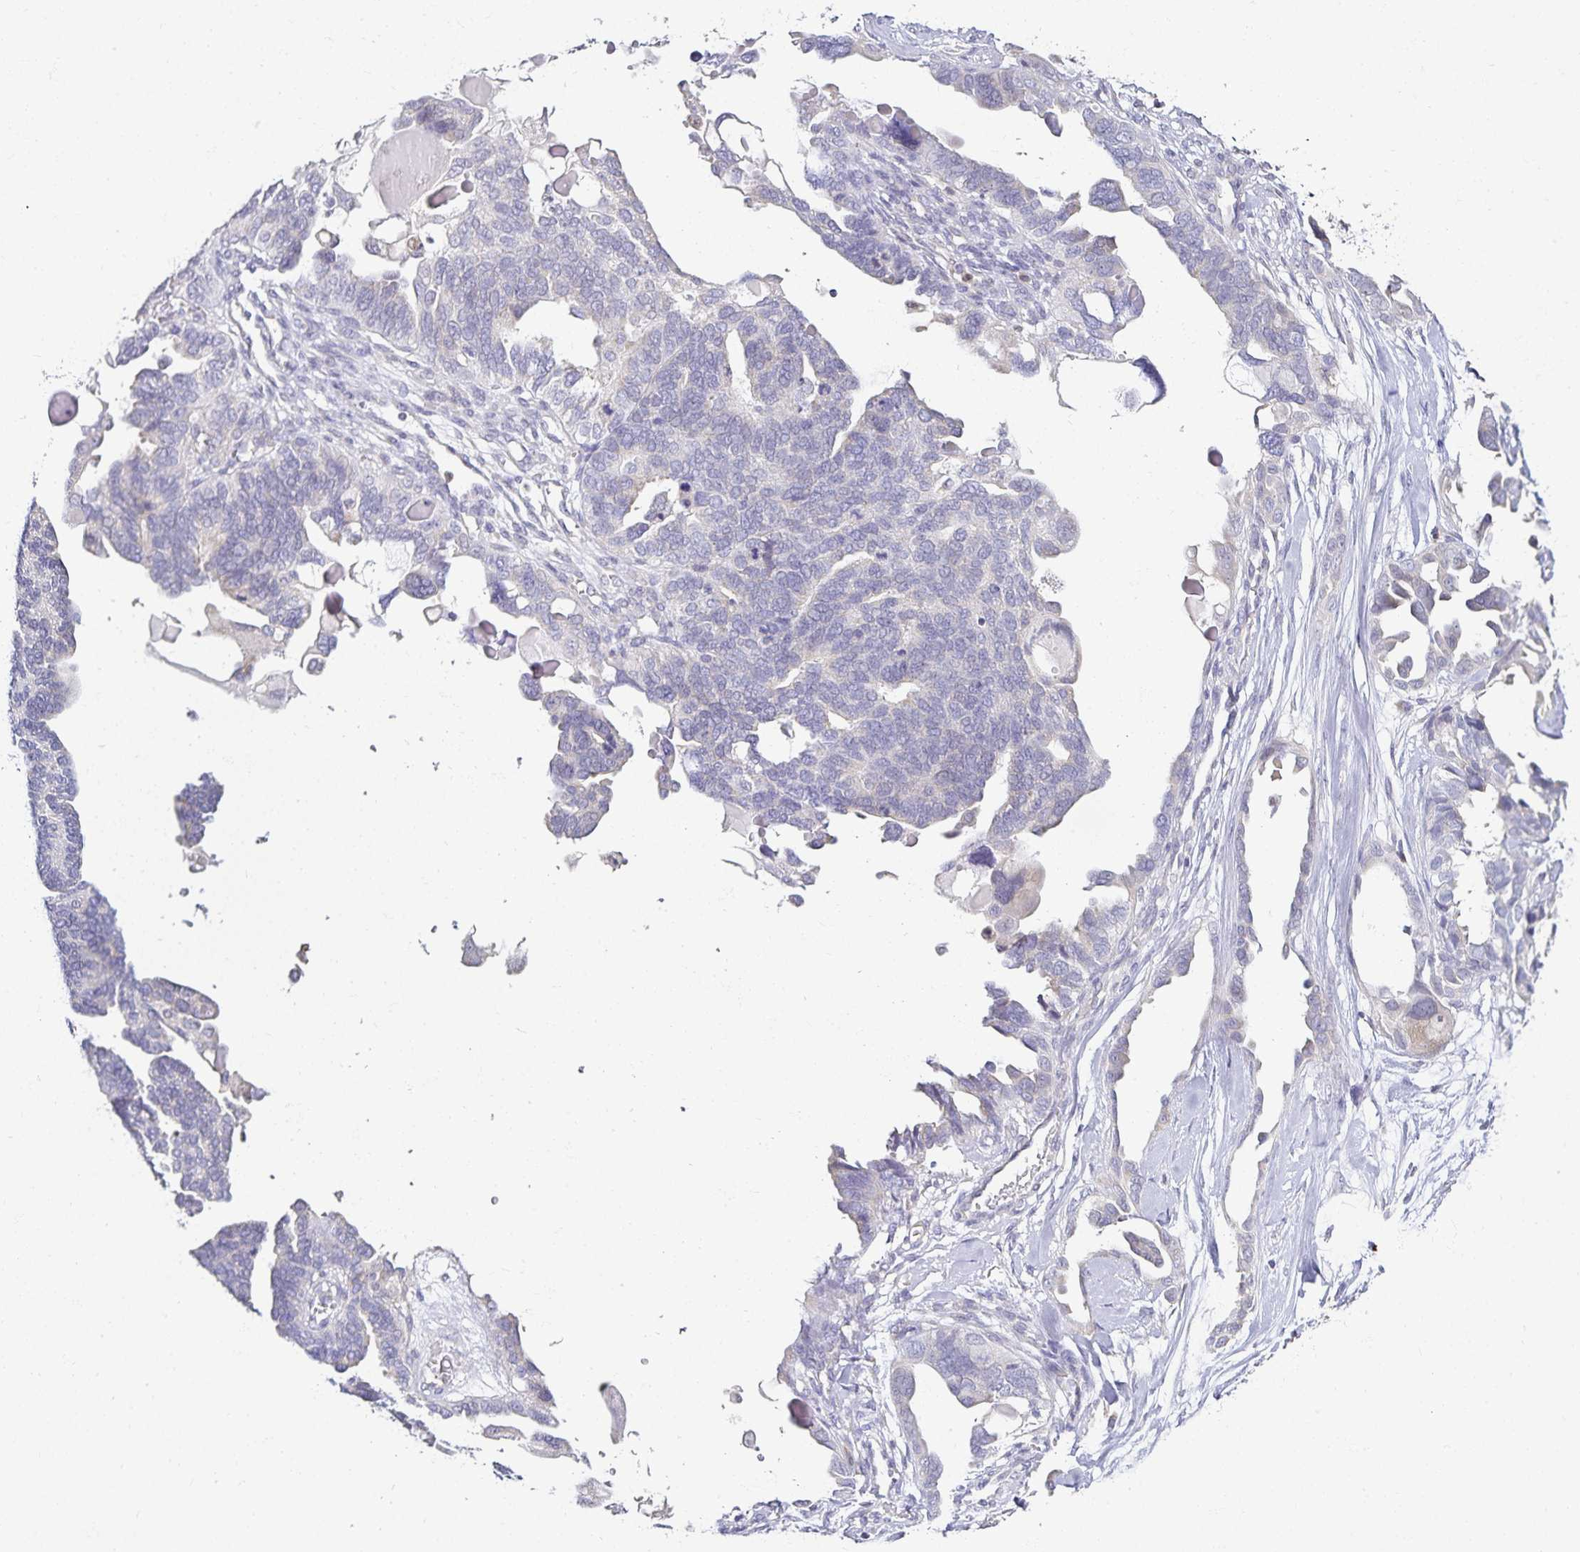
{"staining": {"intensity": "negative", "quantity": "none", "location": "none"}, "tissue": "ovarian cancer", "cell_type": "Tumor cells", "image_type": "cancer", "snomed": [{"axis": "morphology", "description": "Cystadenocarcinoma, serous, NOS"}, {"axis": "topography", "description": "Ovary"}], "caption": "Immunohistochemical staining of ovarian serous cystadenocarcinoma reveals no significant expression in tumor cells.", "gene": "GP2", "patient": {"sex": "female", "age": 51}}